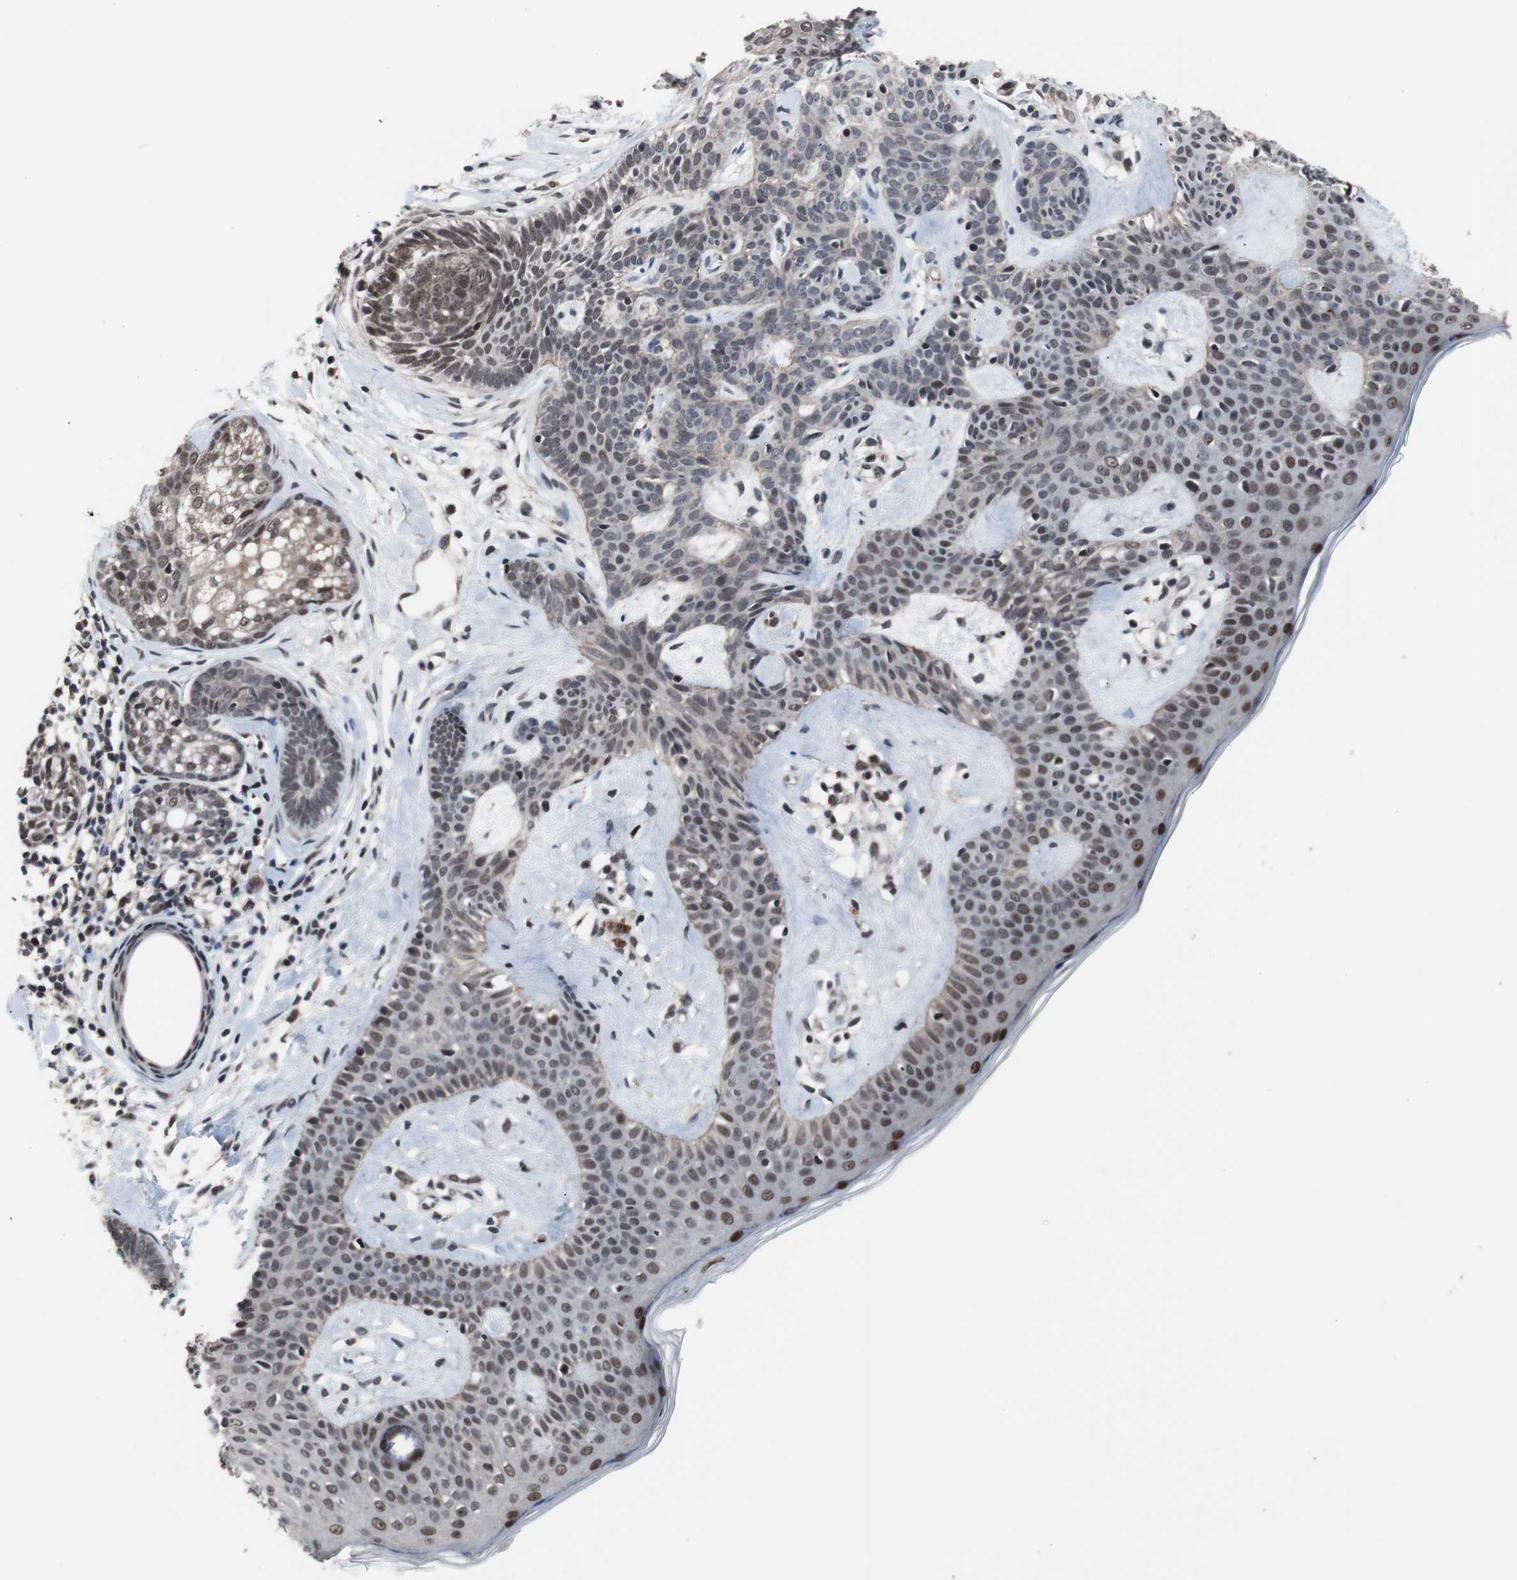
{"staining": {"intensity": "weak", "quantity": "25%-75%", "location": "nuclear"}, "tissue": "skin cancer", "cell_type": "Tumor cells", "image_type": "cancer", "snomed": [{"axis": "morphology", "description": "Developmental malformation"}, {"axis": "morphology", "description": "Basal cell carcinoma"}, {"axis": "topography", "description": "Skin"}], "caption": "Weak nuclear protein positivity is seen in about 25%-75% of tumor cells in skin basal cell carcinoma. (DAB (3,3'-diaminobenzidine) IHC, brown staining for protein, blue staining for nuclei).", "gene": "GTF2F2", "patient": {"sex": "female", "age": 62}}